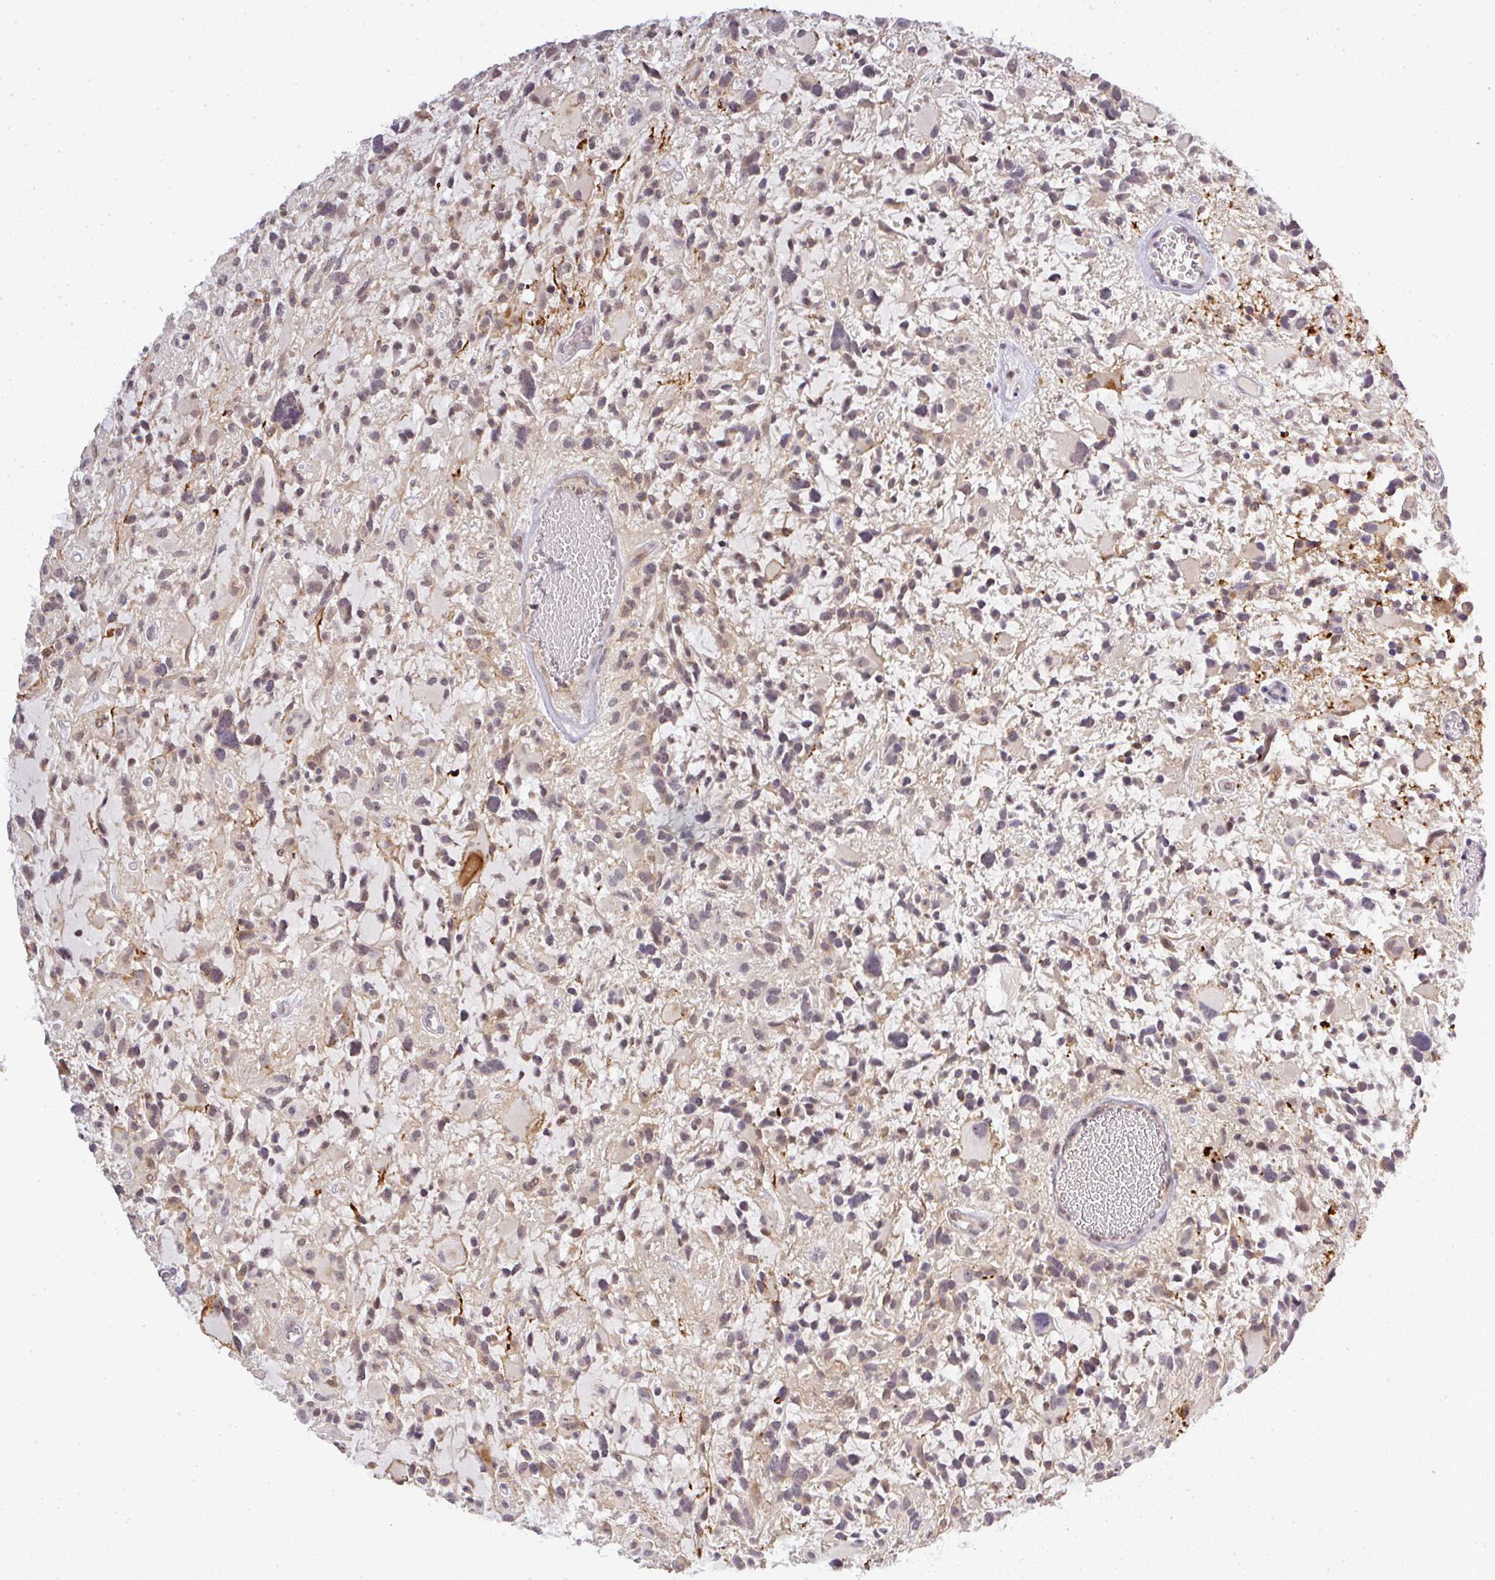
{"staining": {"intensity": "weak", "quantity": "<25%", "location": "cytoplasmic/membranous,nuclear"}, "tissue": "glioma", "cell_type": "Tumor cells", "image_type": "cancer", "snomed": [{"axis": "morphology", "description": "Glioma, malignant, High grade"}, {"axis": "topography", "description": "Brain"}], "caption": "Histopathology image shows no significant protein positivity in tumor cells of glioma.", "gene": "FAM153A", "patient": {"sex": "female", "age": 11}}